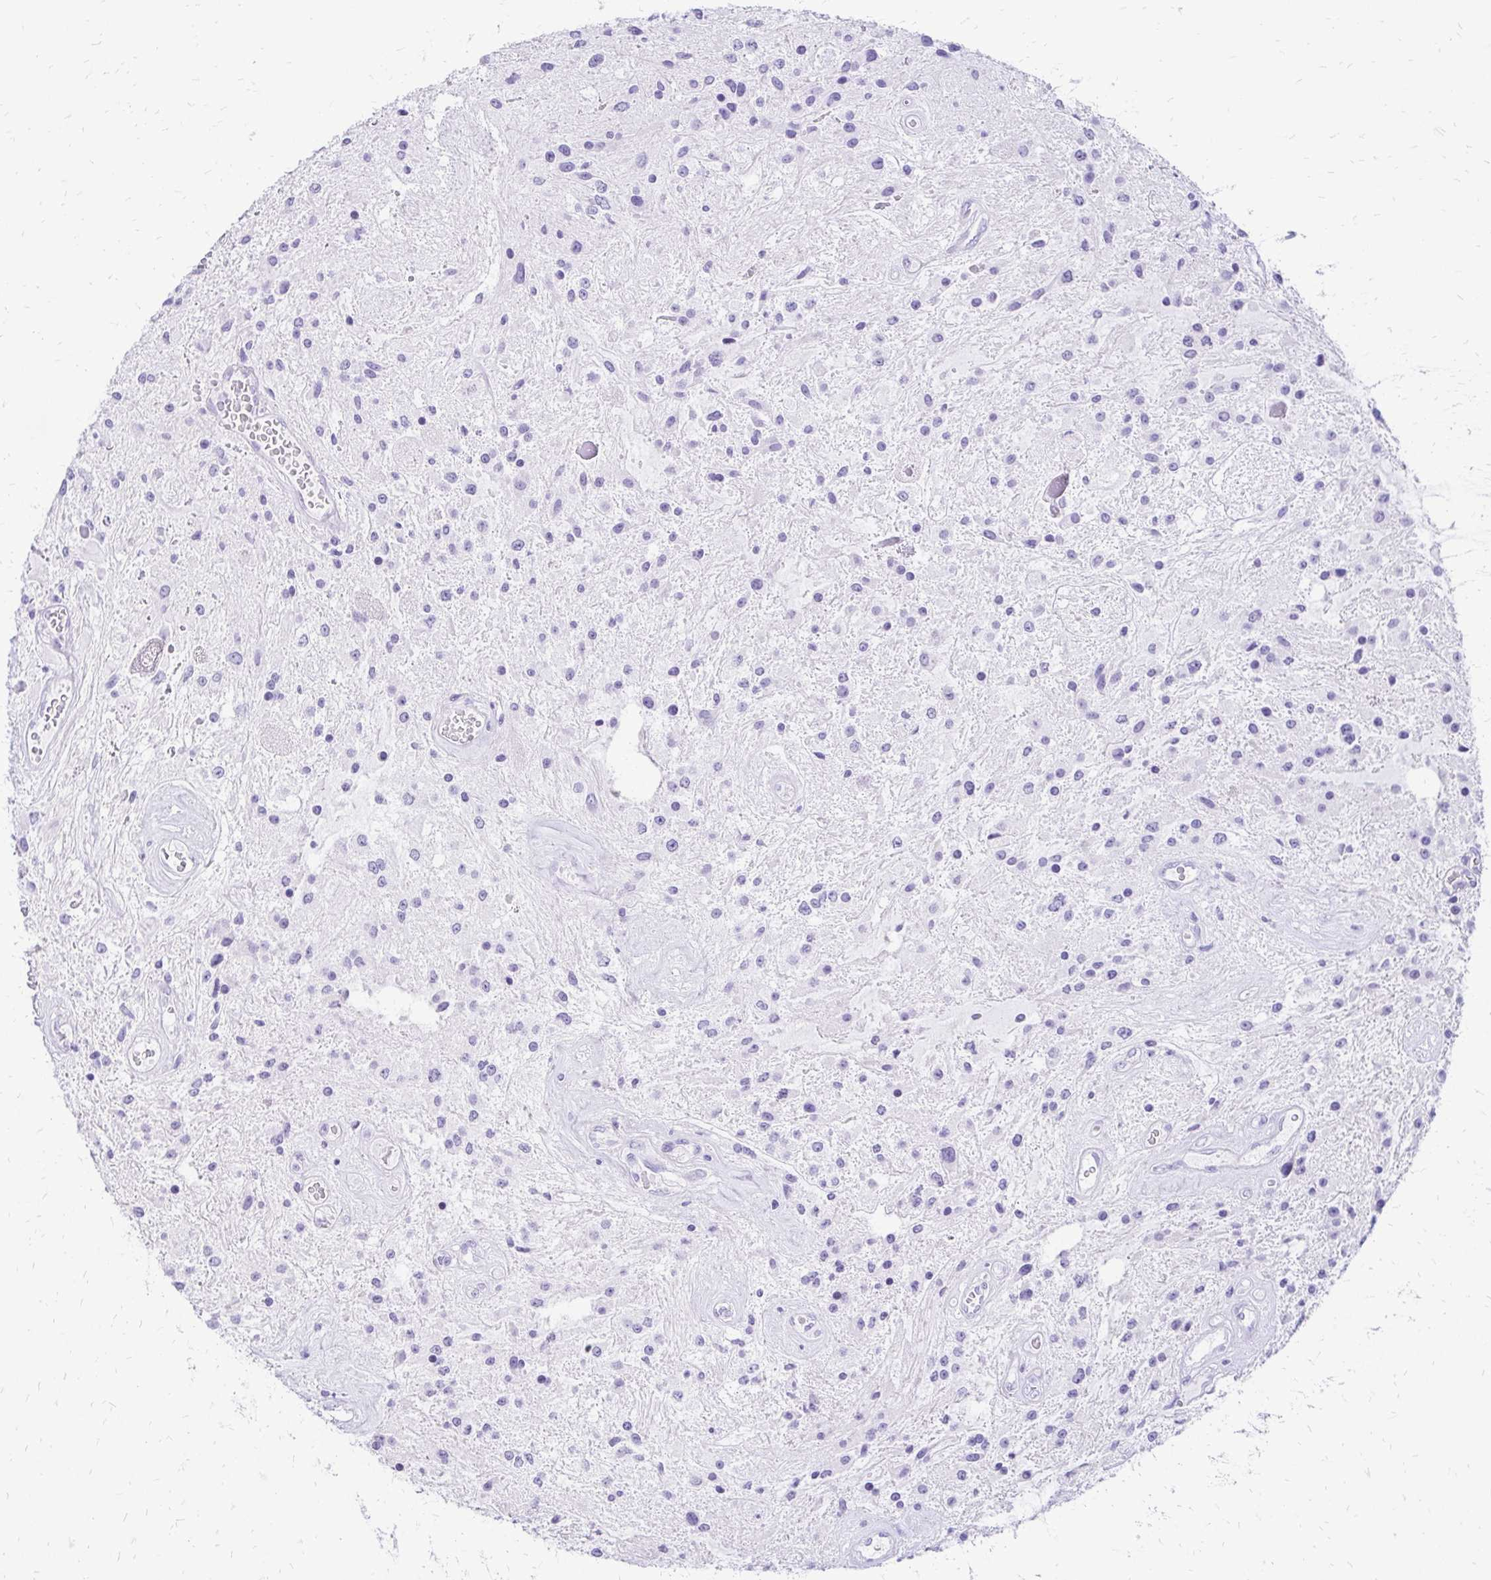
{"staining": {"intensity": "negative", "quantity": "none", "location": "none"}, "tissue": "glioma", "cell_type": "Tumor cells", "image_type": "cancer", "snomed": [{"axis": "morphology", "description": "Glioma, malignant, Low grade"}, {"axis": "topography", "description": "Cerebellum"}], "caption": "Immunohistochemistry (IHC) micrograph of neoplastic tissue: glioma stained with DAB (3,3'-diaminobenzidine) exhibits no significant protein positivity in tumor cells. (Immunohistochemistry, brightfield microscopy, high magnification).", "gene": "SLC32A1", "patient": {"sex": "female", "age": 14}}